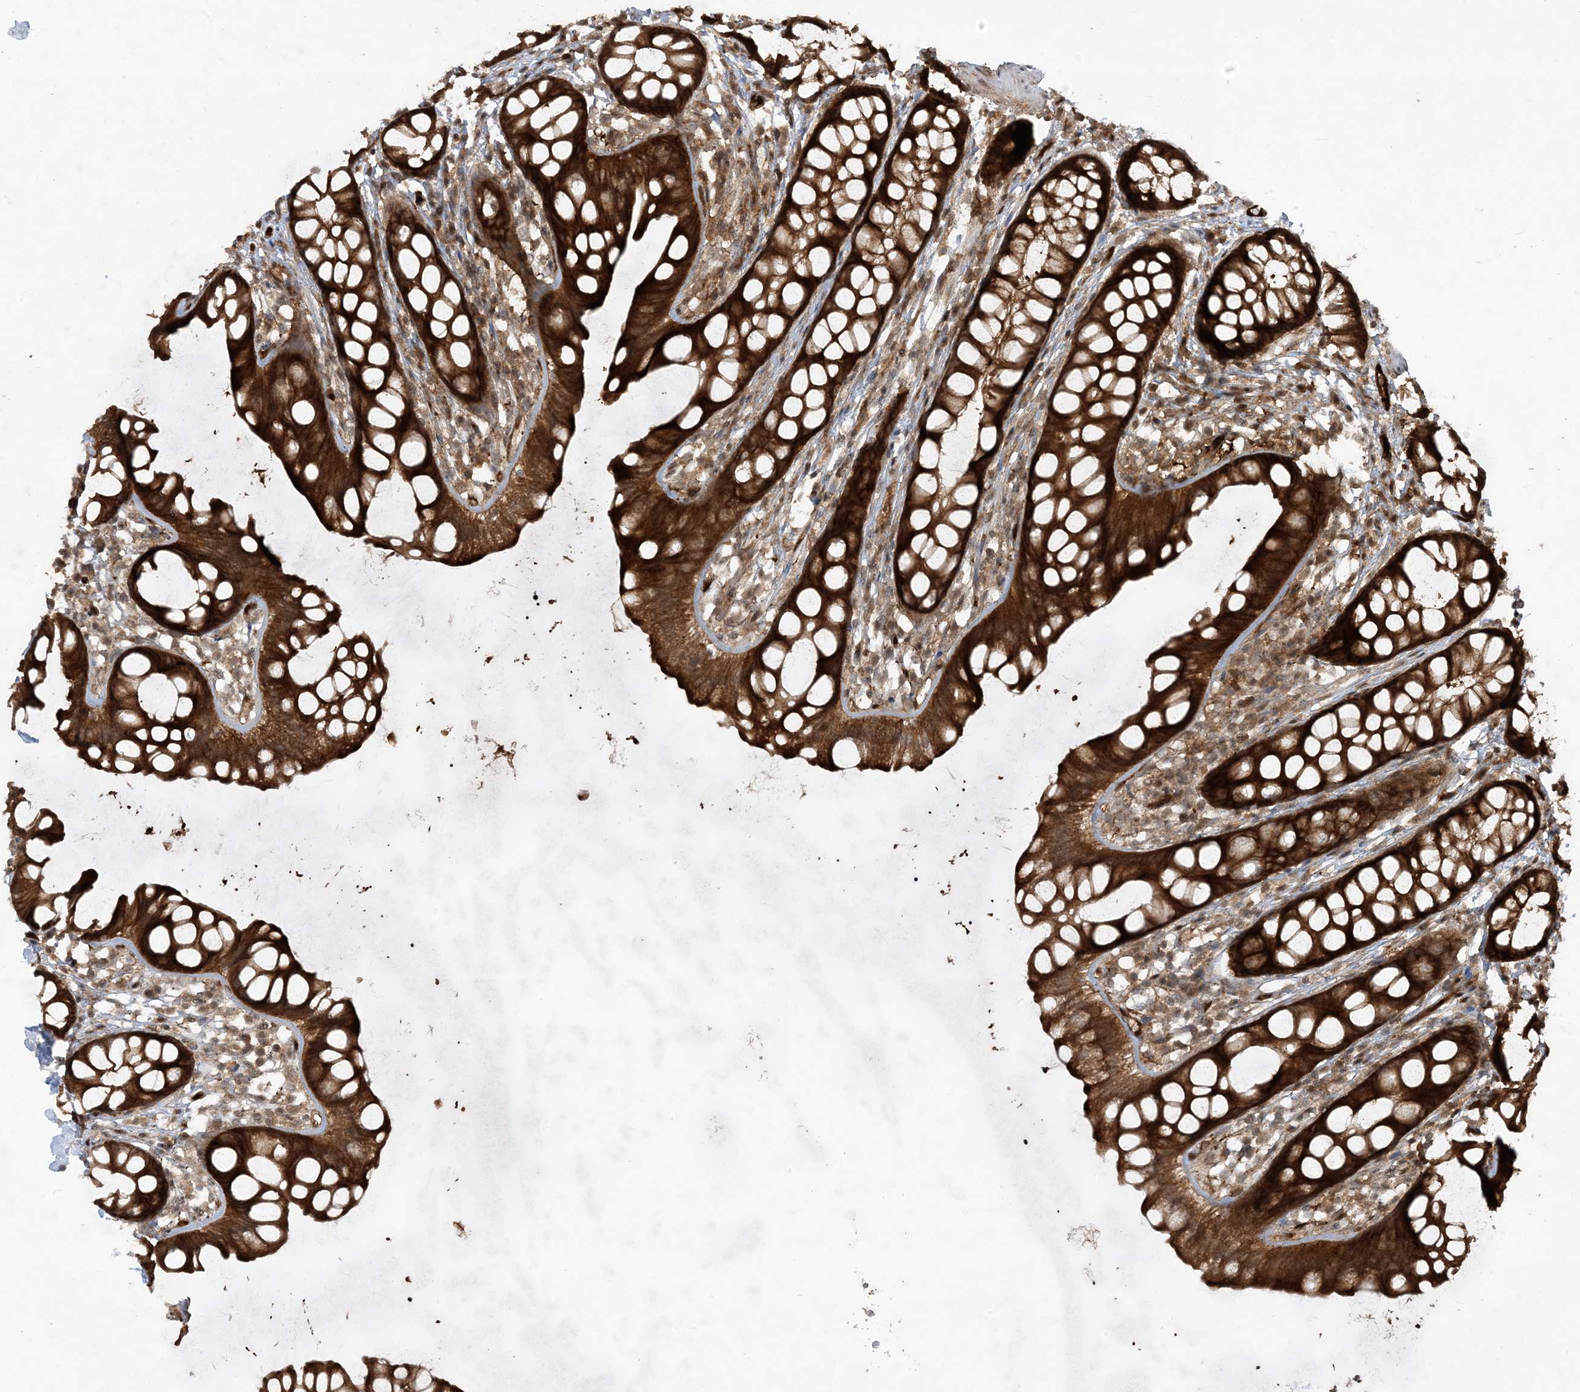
{"staining": {"intensity": "strong", "quantity": ">75%", "location": "cytoplasmic/membranous"}, "tissue": "rectum", "cell_type": "Glandular cells", "image_type": "normal", "snomed": [{"axis": "morphology", "description": "Normal tissue, NOS"}, {"axis": "topography", "description": "Rectum"}], "caption": "The immunohistochemical stain highlights strong cytoplasmic/membranous expression in glandular cells of unremarkable rectum. The staining was performed using DAB to visualize the protein expression in brown, while the nuclei were stained in blue with hematoxylin (Magnification: 20x).", "gene": "CERT1", "patient": {"sex": "female", "age": 65}}